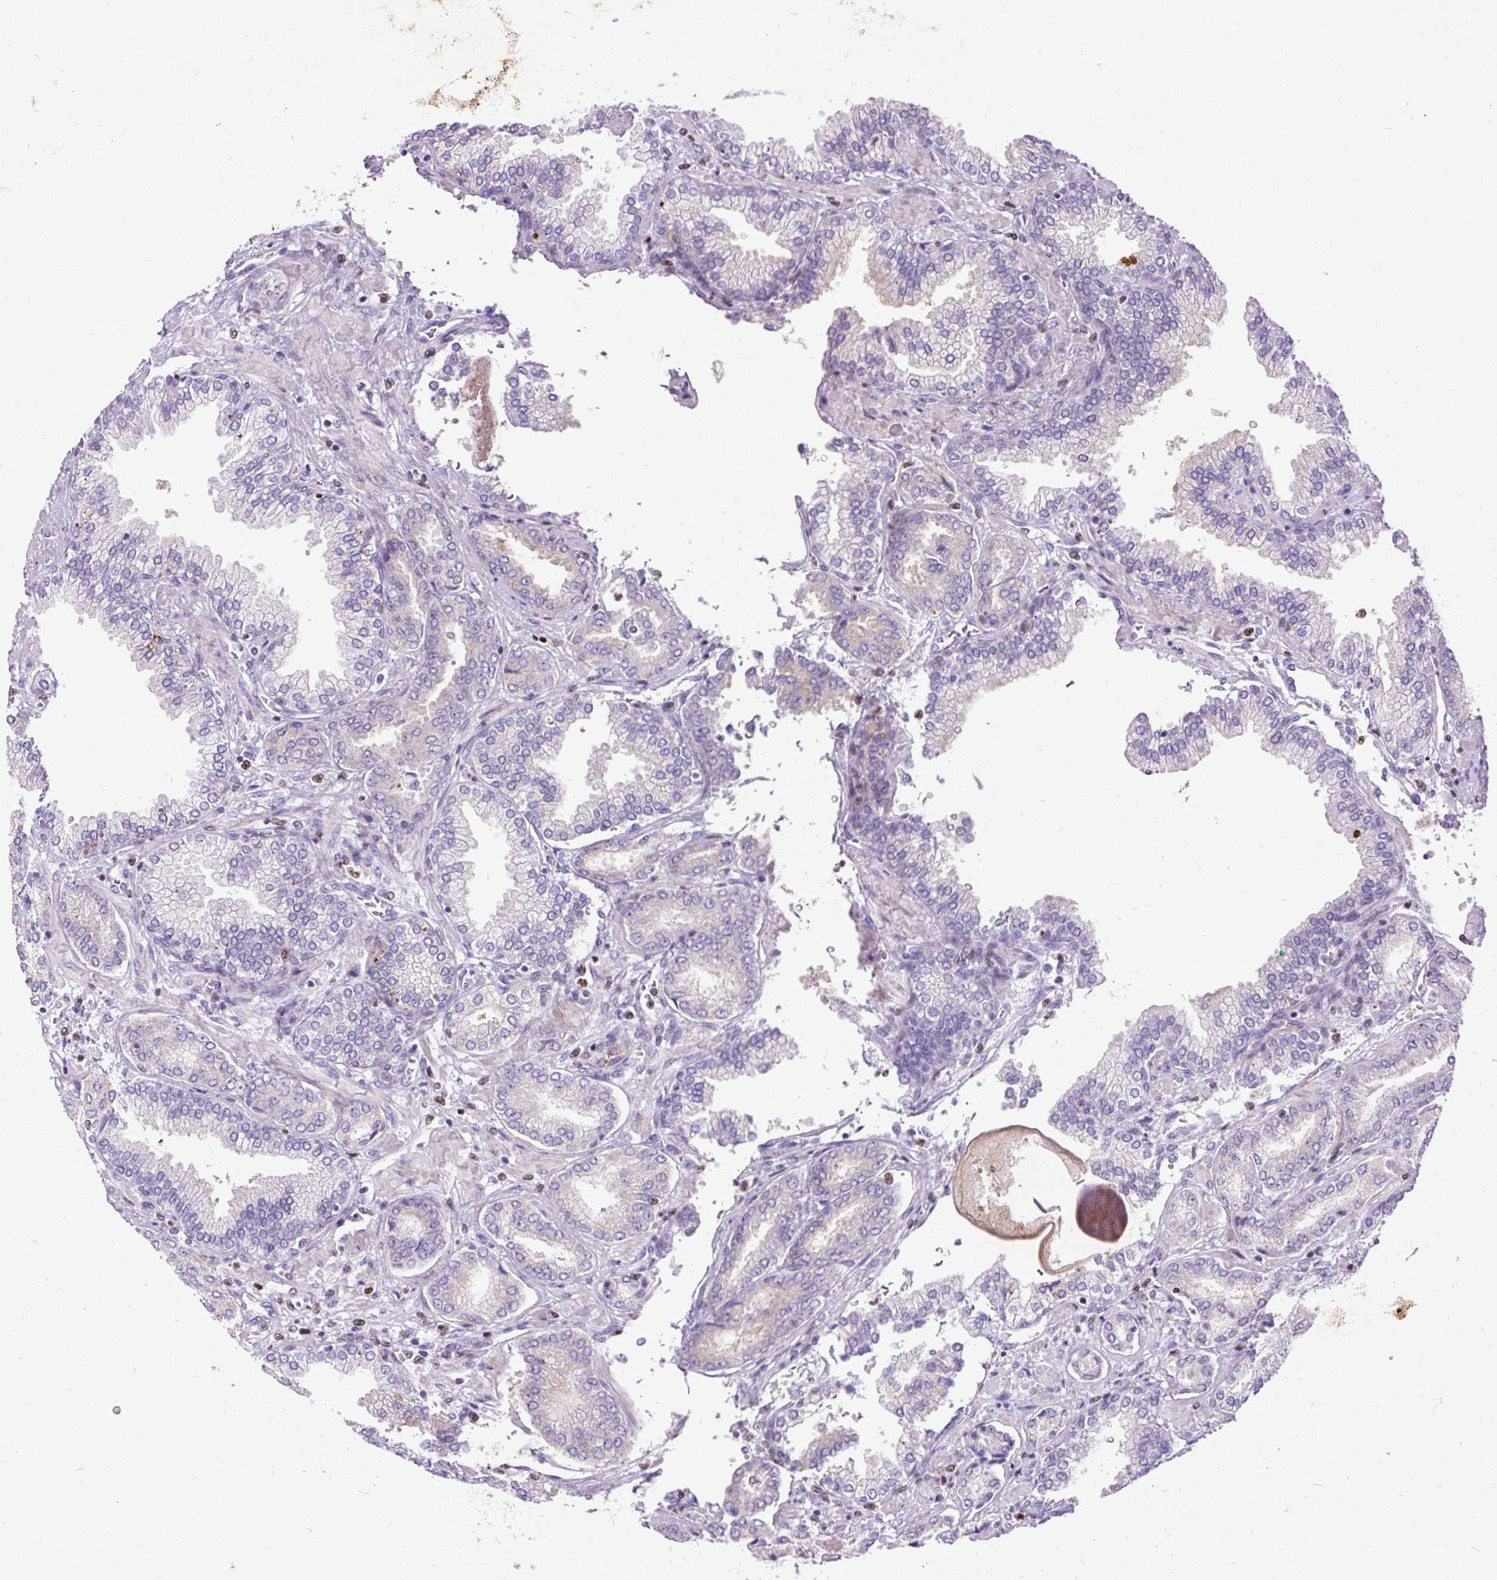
{"staining": {"intensity": "negative", "quantity": "none", "location": "none"}, "tissue": "prostate cancer", "cell_type": "Tumor cells", "image_type": "cancer", "snomed": [{"axis": "morphology", "description": "Adenocarcinoma, High grade"}, {"axis": "topography", "description": "Prostate"}], "caption": "This is an IHC photomicrograph of adenocarcinoma (high-grade) (prostate). There is no staining in tumor cells.", "gene": "SPC24", "patient": {"sex": "male", "age": 72}}